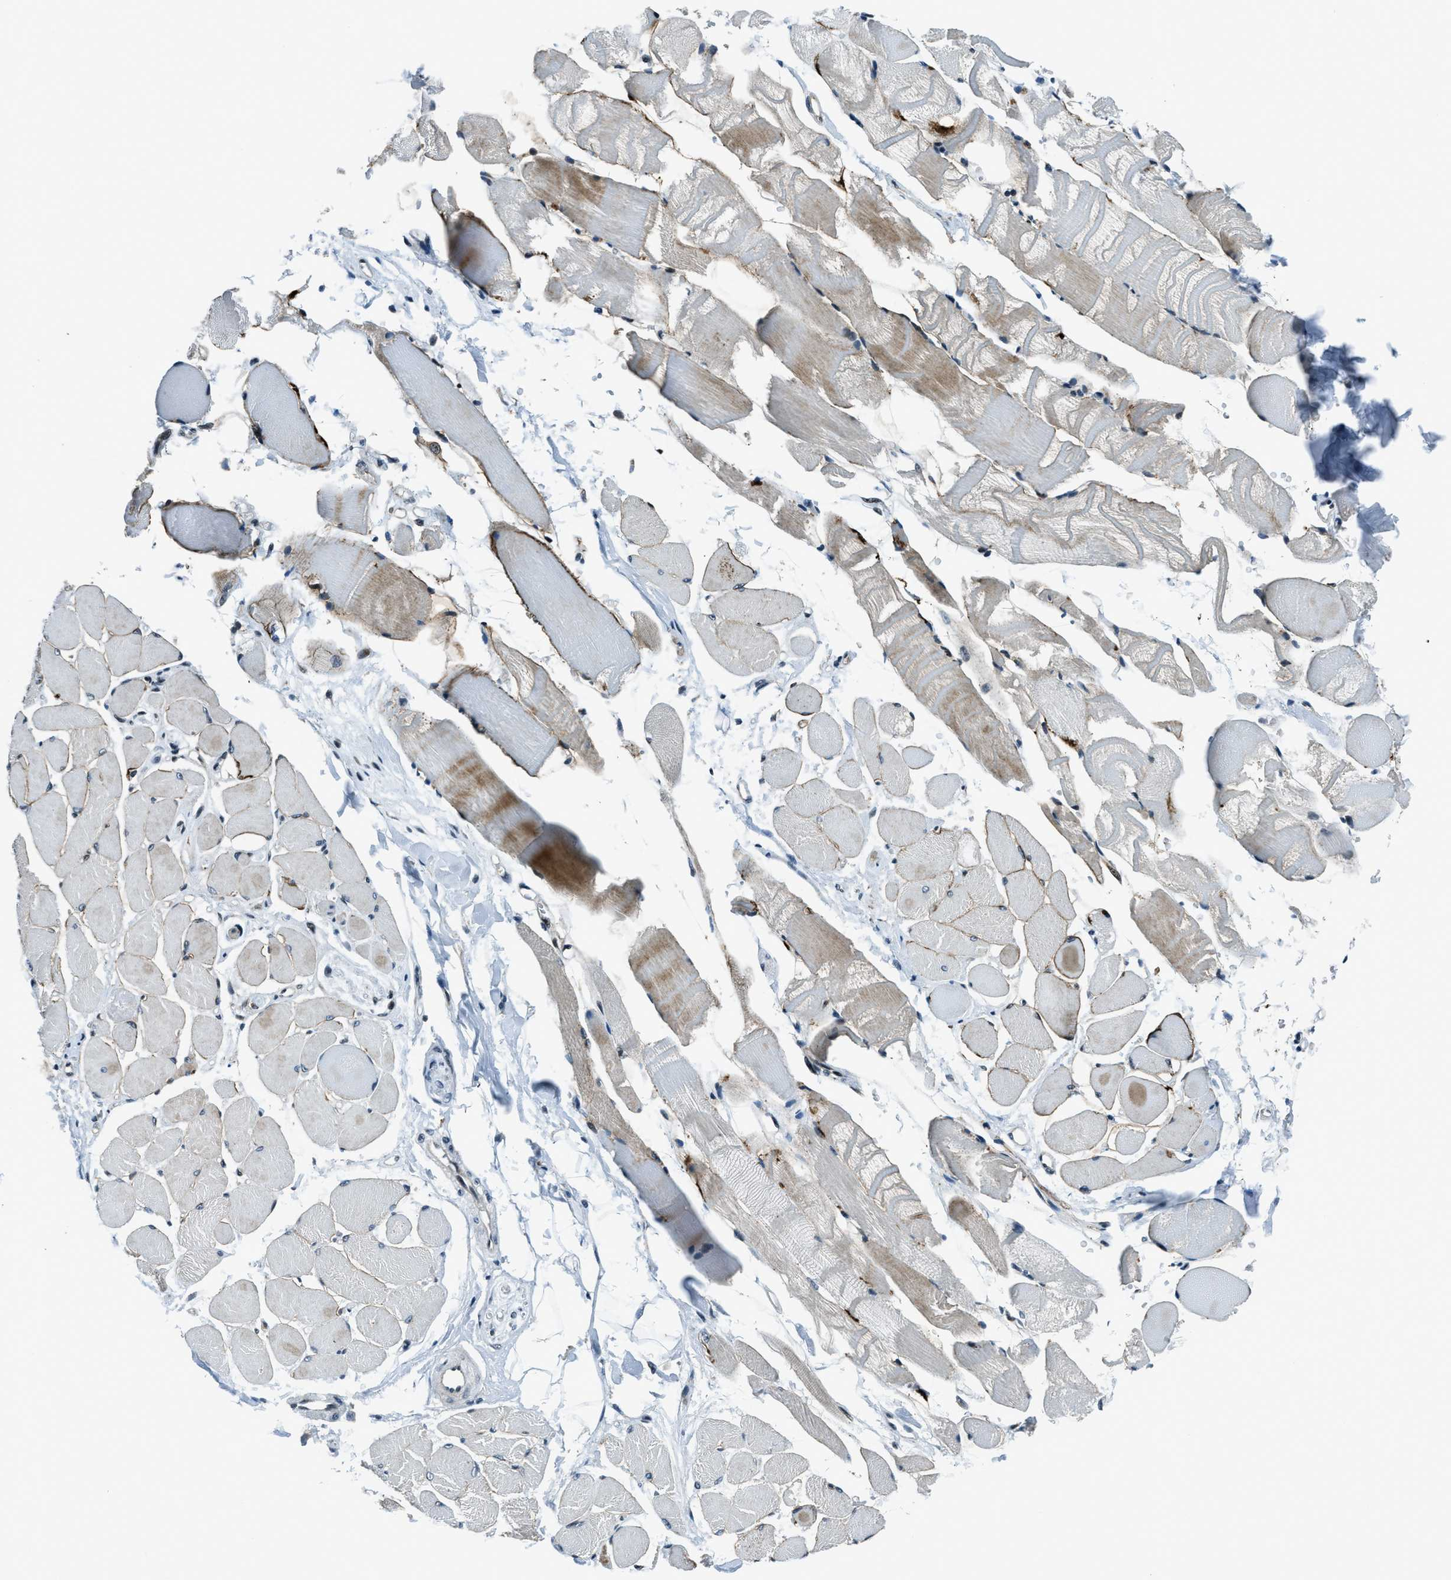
{"staining": {"intensity": "moderate", "quantity": ">75%", "location": "cytoplasmic/membranous"}, "tissue": "skeletal muscle", "cell_type": "Myocytes", "image_type": "normal", "snomed": [{"axis": "morphology", "description": "Normal tissue, NOS"}, {"axis": "topography", "description": "Skeletal muscle"}, {"axis": "topography", "description": "Peripheral nerve tissue"}], "caption": "Unremarkable skeletal muscle displays moderate cytoplasmic/membranous staining in approximately >75% of myocytes.", "gene": "ACTL9", "patient": {"sex": "female", "age": 84}}